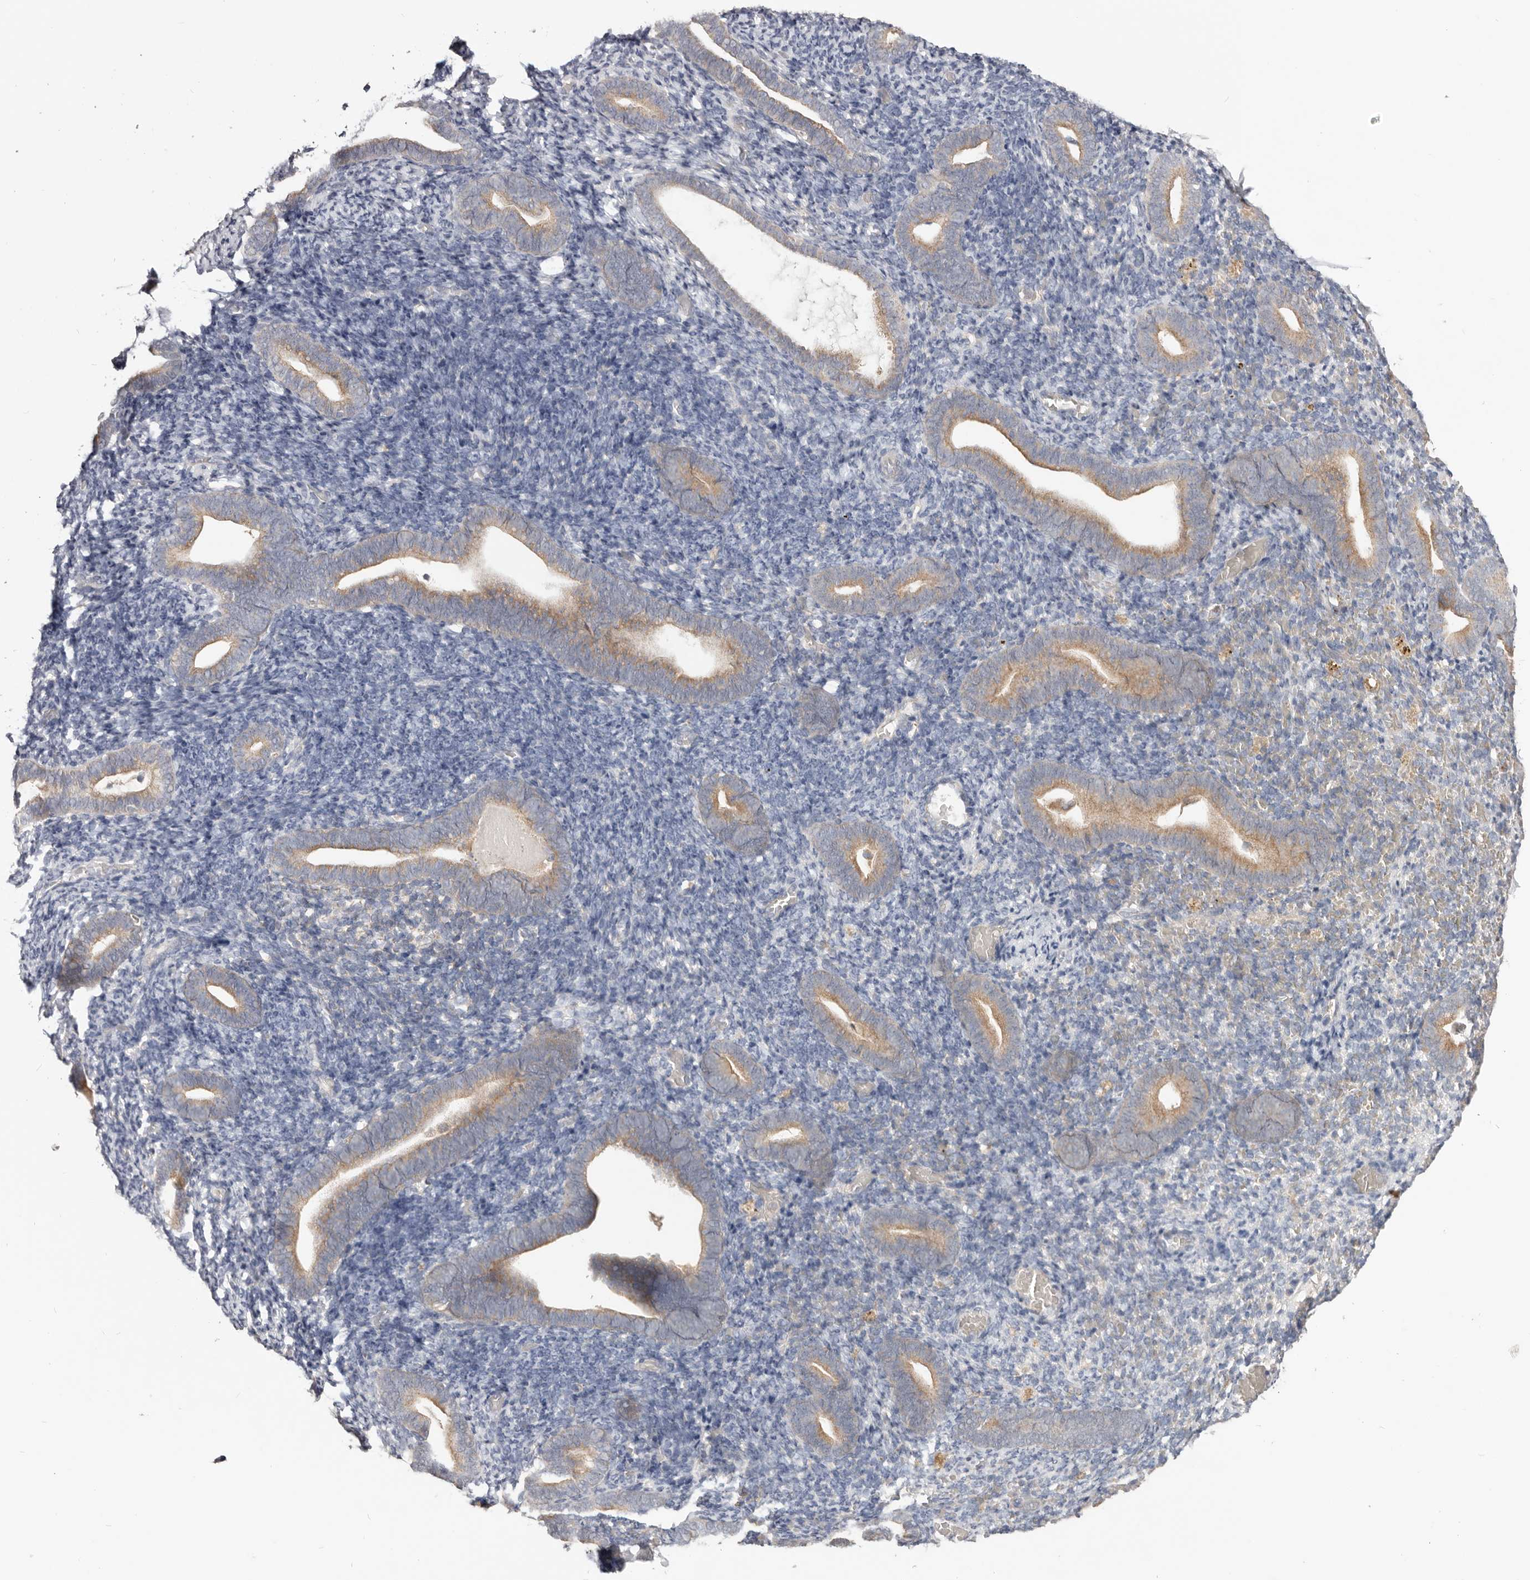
{"staining": {"intensity": "weak", "quantity": "<25%", "location": "cytoplasmic/membranous"}, "tissue": "endometrium", "cell_type": "Cells in endometrial stroma", "image_type": "normal", "snomed": [{"axis": "morphology", "description": "Normal tissue, NOS"}, {"axis": "topography", "description": "Endometrium"}], "caption": "Human endometrium stained for a protein using IHC displays no positivity in cells in endometrial stroma.", "gene": "LRP6", "patient": {"sex": "female", "age": 51}}